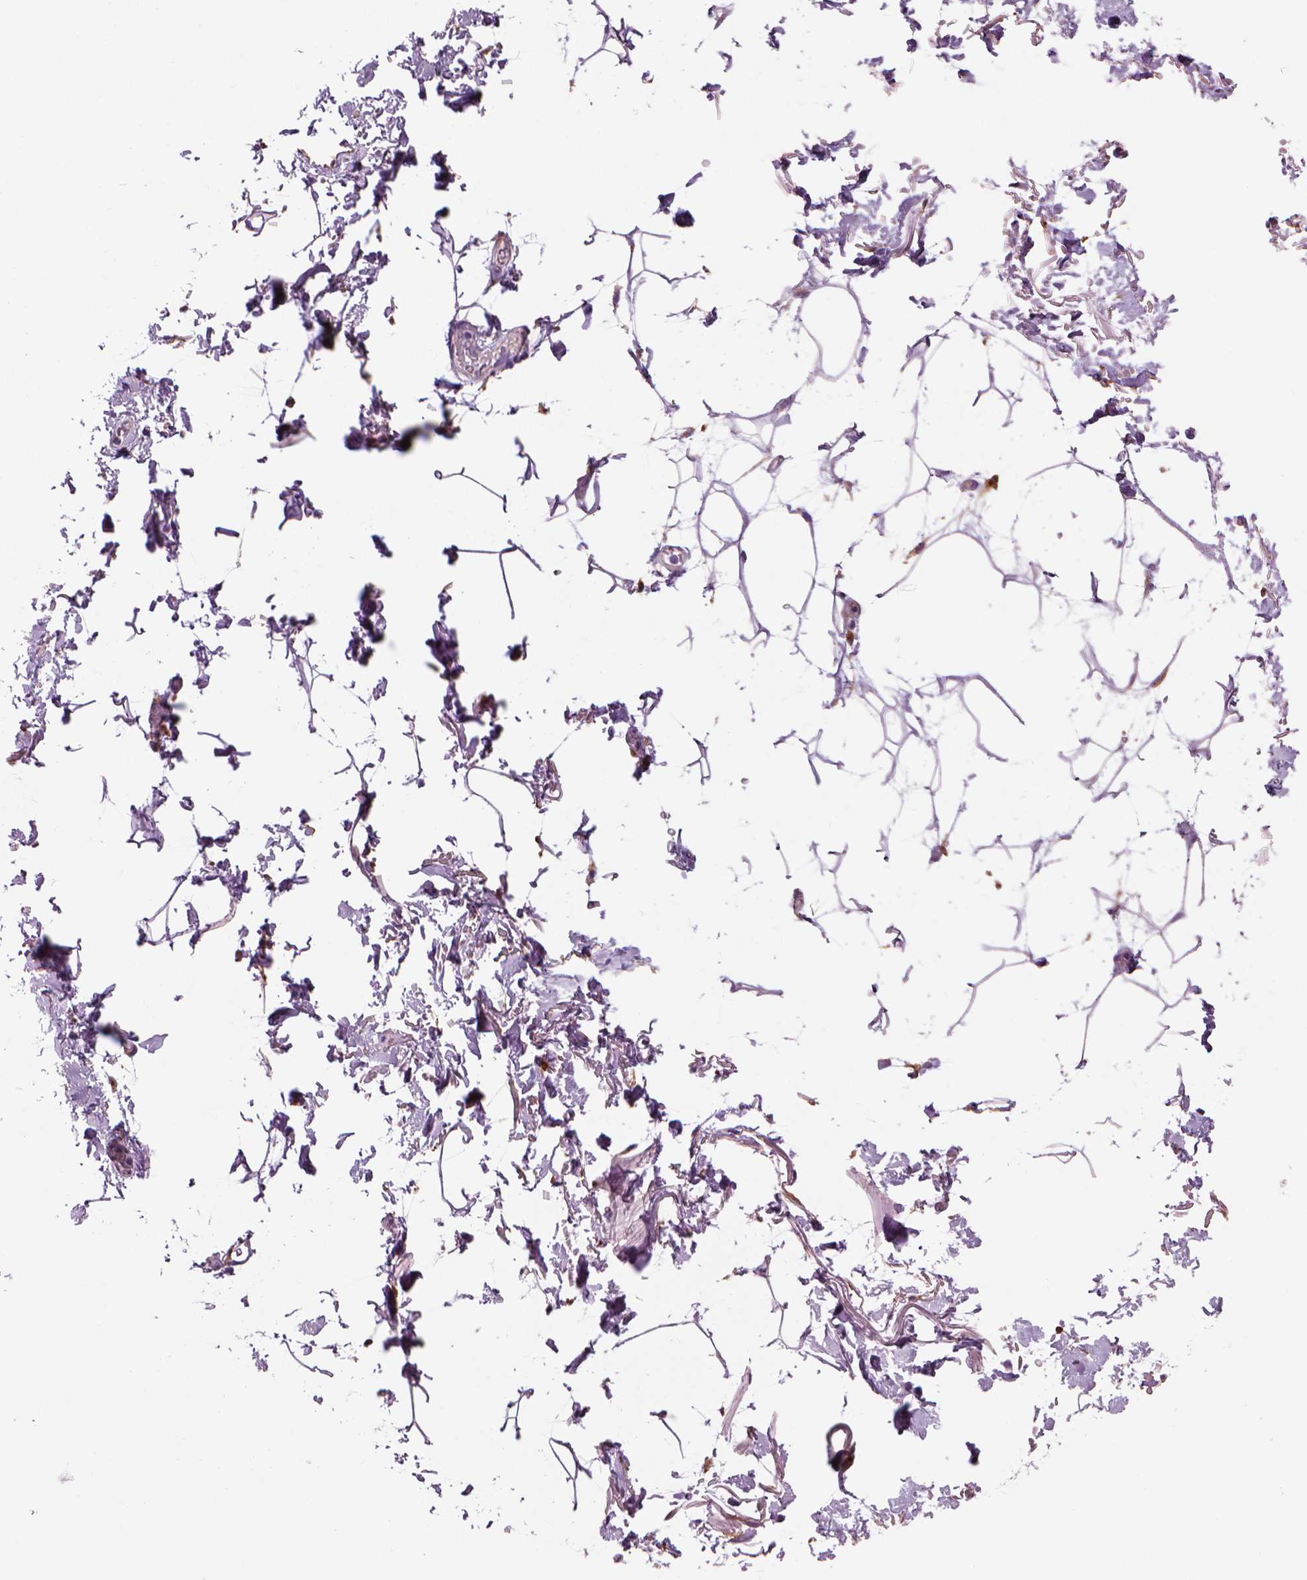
{"staining": {"intensity": "negative", "quantity": "none", "location": "none"}, "tissue": "adipose tissue", "cell_type": "Adipocytes", "image_type": "normal", "snomed": [{"axis": "morphology", "description": "Normal tissue, NOS"}, {"axis": "topography", "description": "Anal"}, {"axis": "topography", "description": "Peripheral nerve tissue"}], "caption": "Micrograph shows no protein staining in adipocytes of benign adipose tissue.", "gene": "MARCKS", "patient": {"sex": "male", "age": 78}}